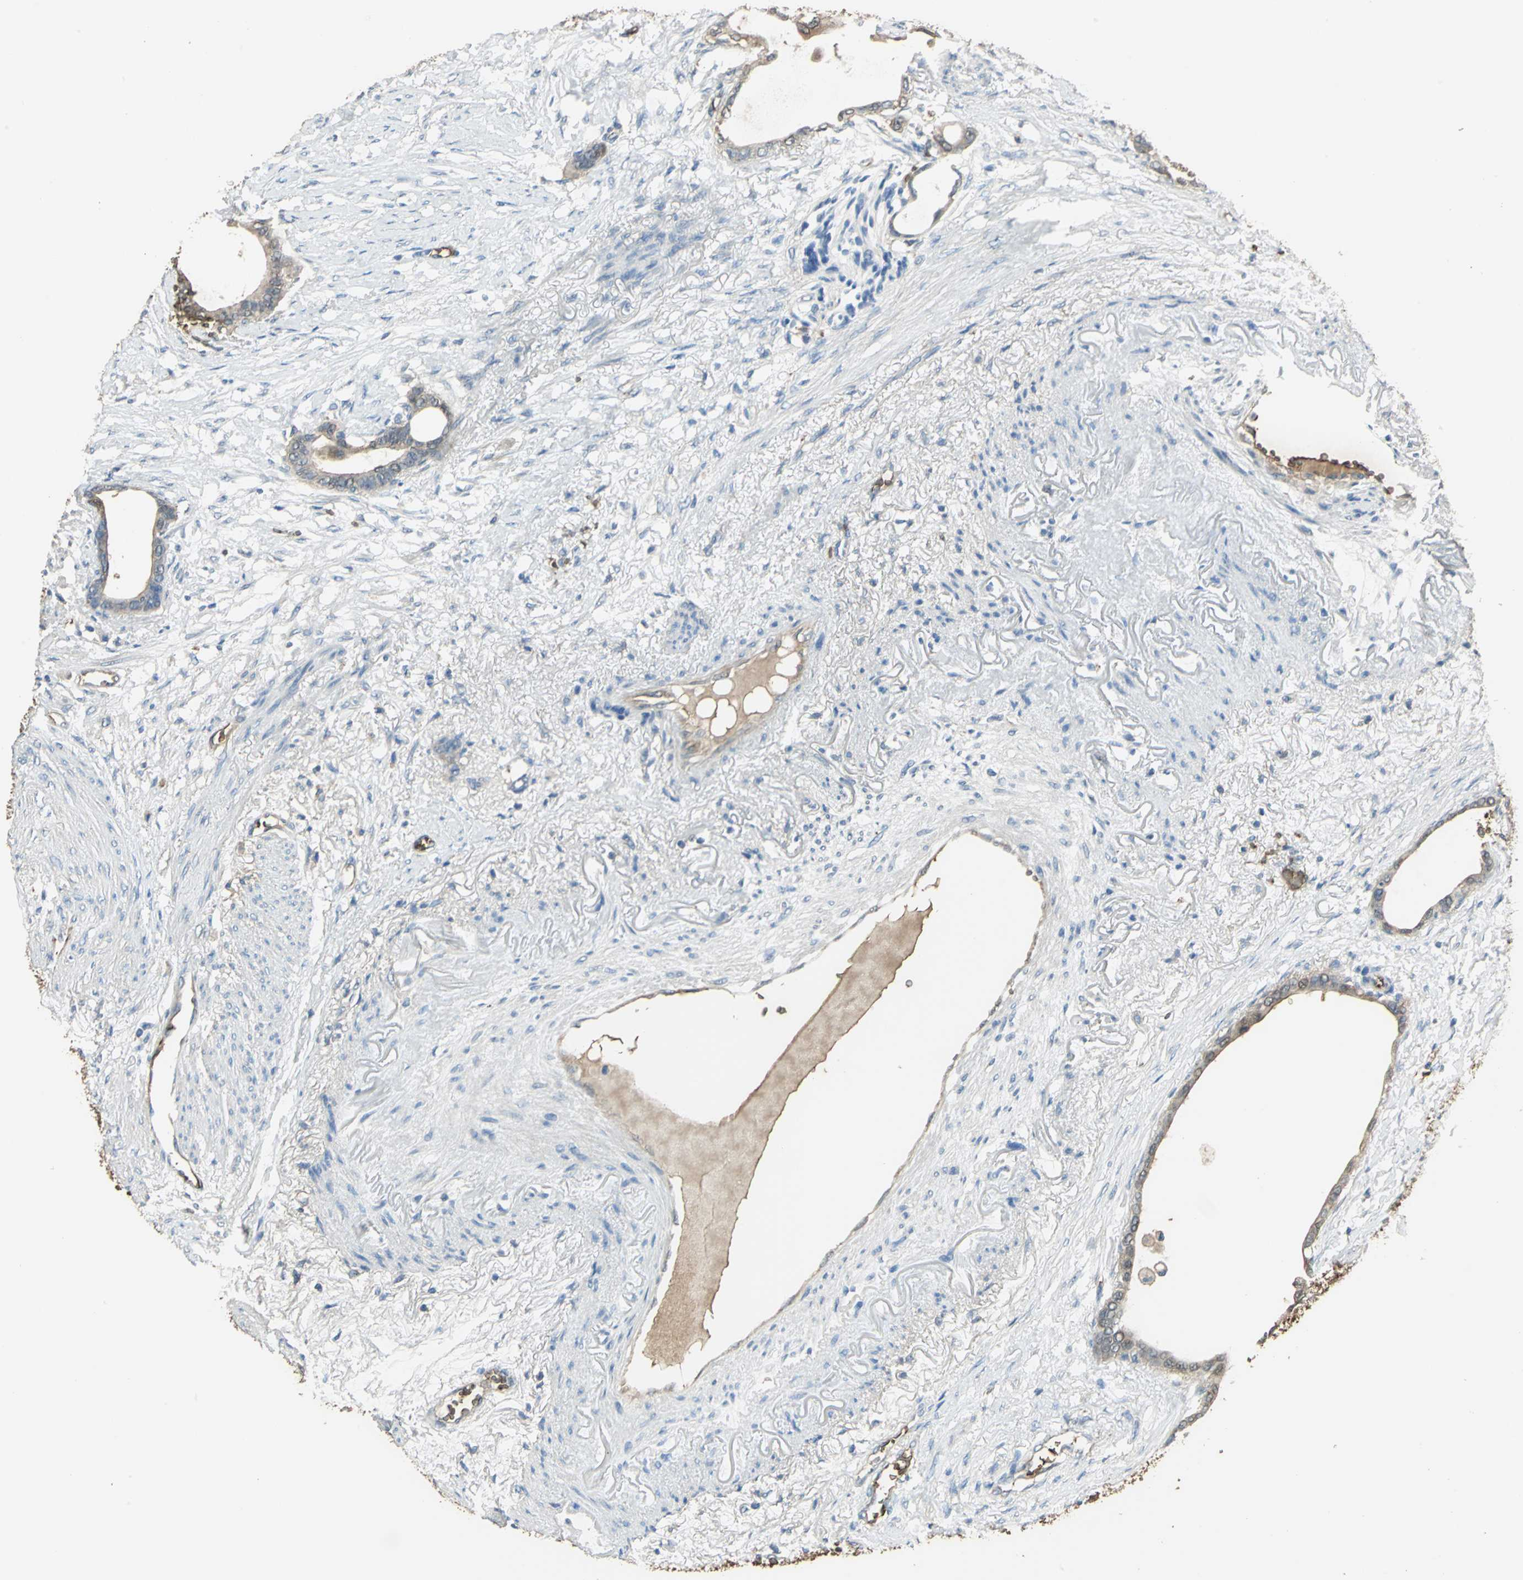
{"staining": {"intensity": "weak", "quantity": ">75%", "location": "cytoplasmic/membranous"}, "tissue": "stomach cancer", "cell_type": "Tumor cells", "image_type": "cancer", "snomed": [{"axis": "morphology", "description": "Adenocarcinoma, NOS"}, {"axis": "topography", "description": "Stomach"}], "caption": "Immunohistochemistry (IHC) staining of stomach adenocarcinoma, which reveals low levels of weak cytoplasmic/membranous staining in about >75% of tumor cells indicating weak cytoplasmic/membranous protein expression. The staining was performed using DAB (3,3'-diaminobenzidine) (brown) for protein detection and nuclei were counterstained in hematoxylin (blue).", "gene": "DDAH1", "patient": {"sex": "female", "age": 75}}